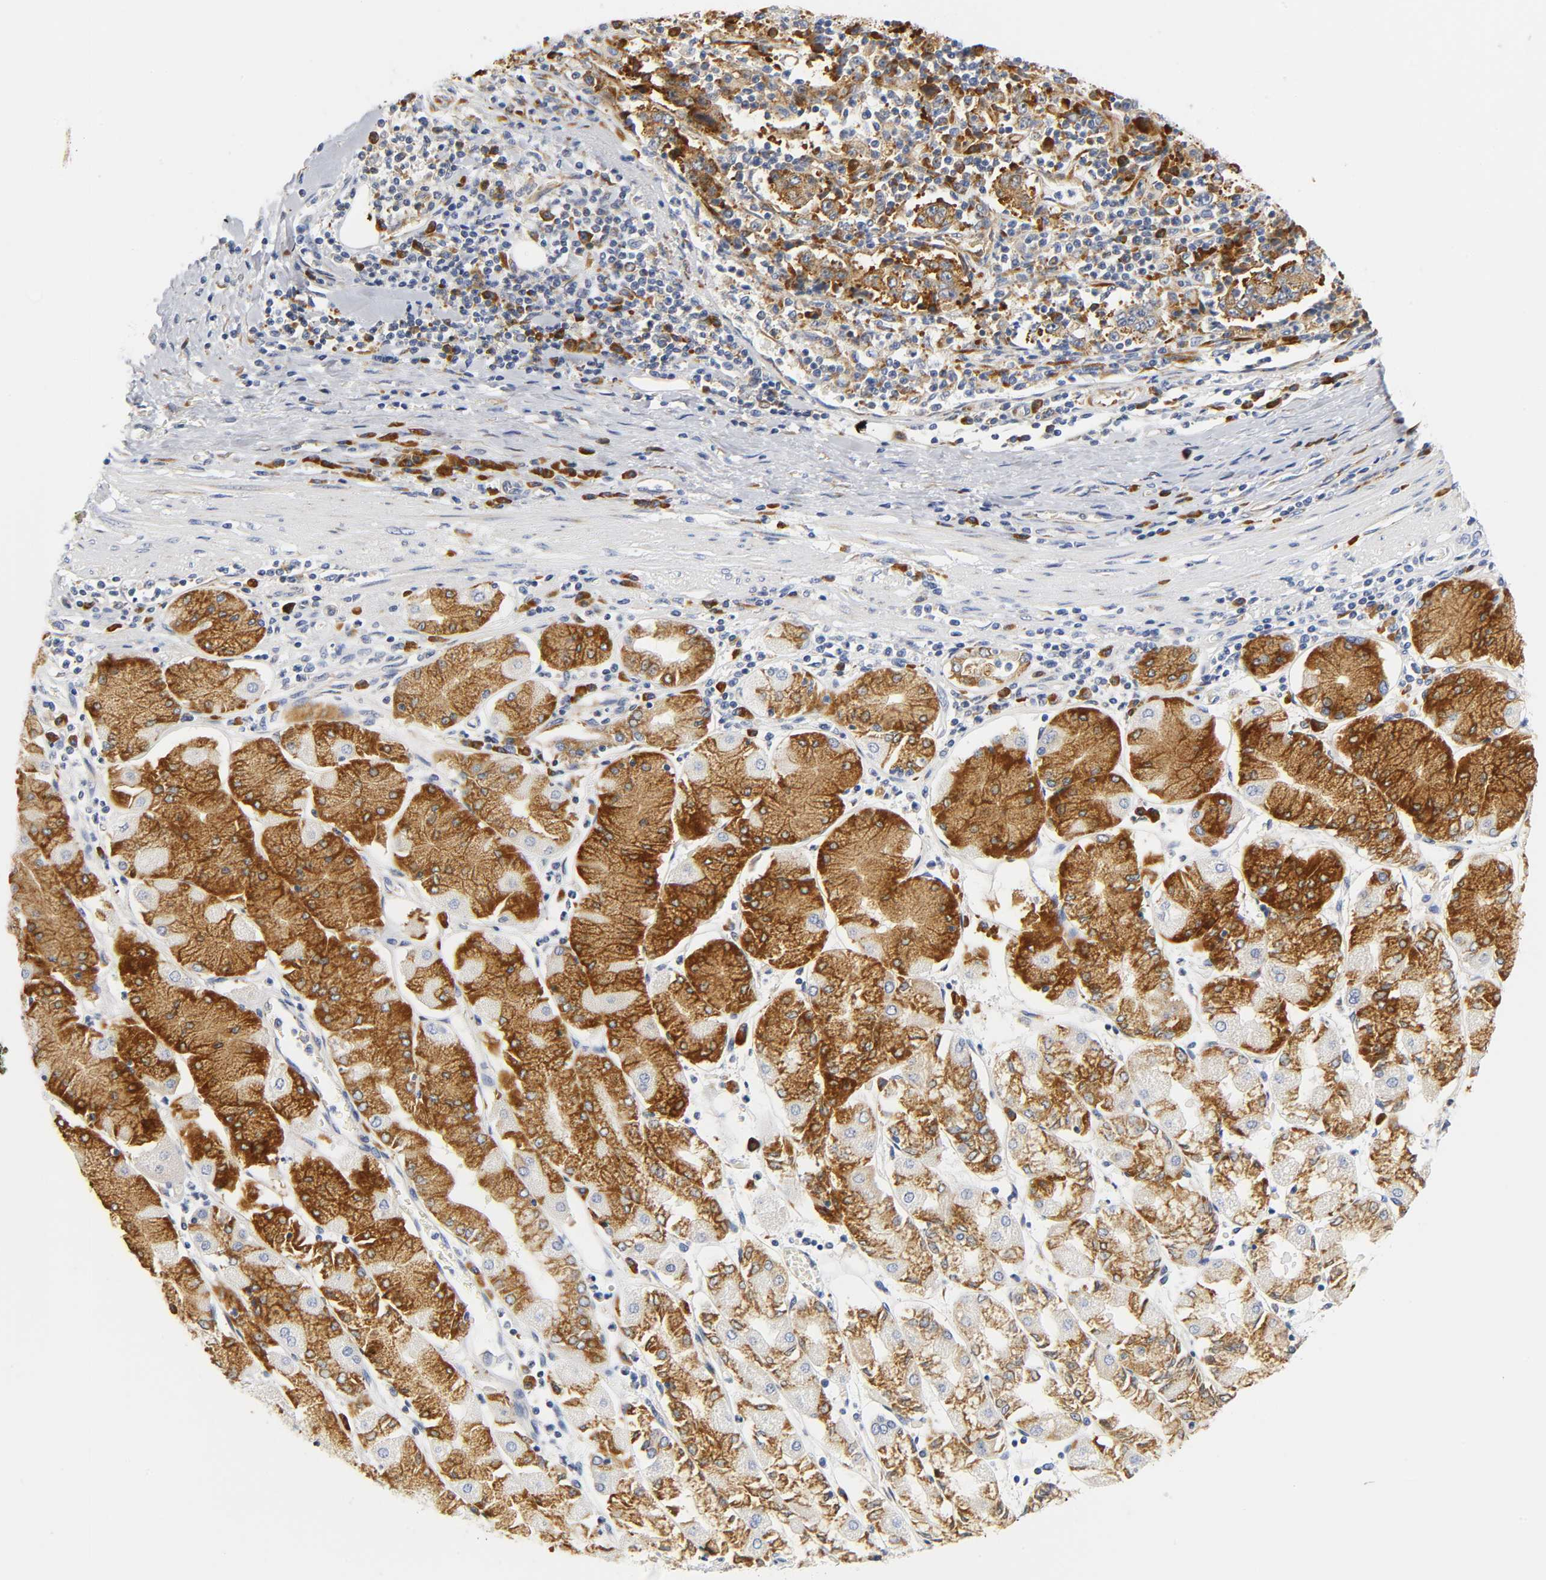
{"staining": {"intensity": "strong", "quantity": ">75%", "location": "cytoplasmic/membranous"}, "tissue": "stomach cancer", "cell_type": "Tumor cells", "image_type": "cancer", "snomed": [{"axis": "morphology", "description": "Normal tissue, NOS"}, {"axis": "morphology", "description": "Adenocarcinoma, NOS"}, {"axis": "topography", "description": "Stomach, upper"}, {"axis": "topography", "description": "Stomach"}], "caption": "Immunohistochemical staining of stomach cancer demonstrates high levels of strong cytoplasmic/membranous expression in approximately >75% of tumor cells. (Stains: DAB (3,3'-diaminobenzidine) in brown, nuclei in blue, Microscopy: brightfield microscopy at high magnification).", "gene": "REL", "patient": {"sex": "male", "age": 59}}